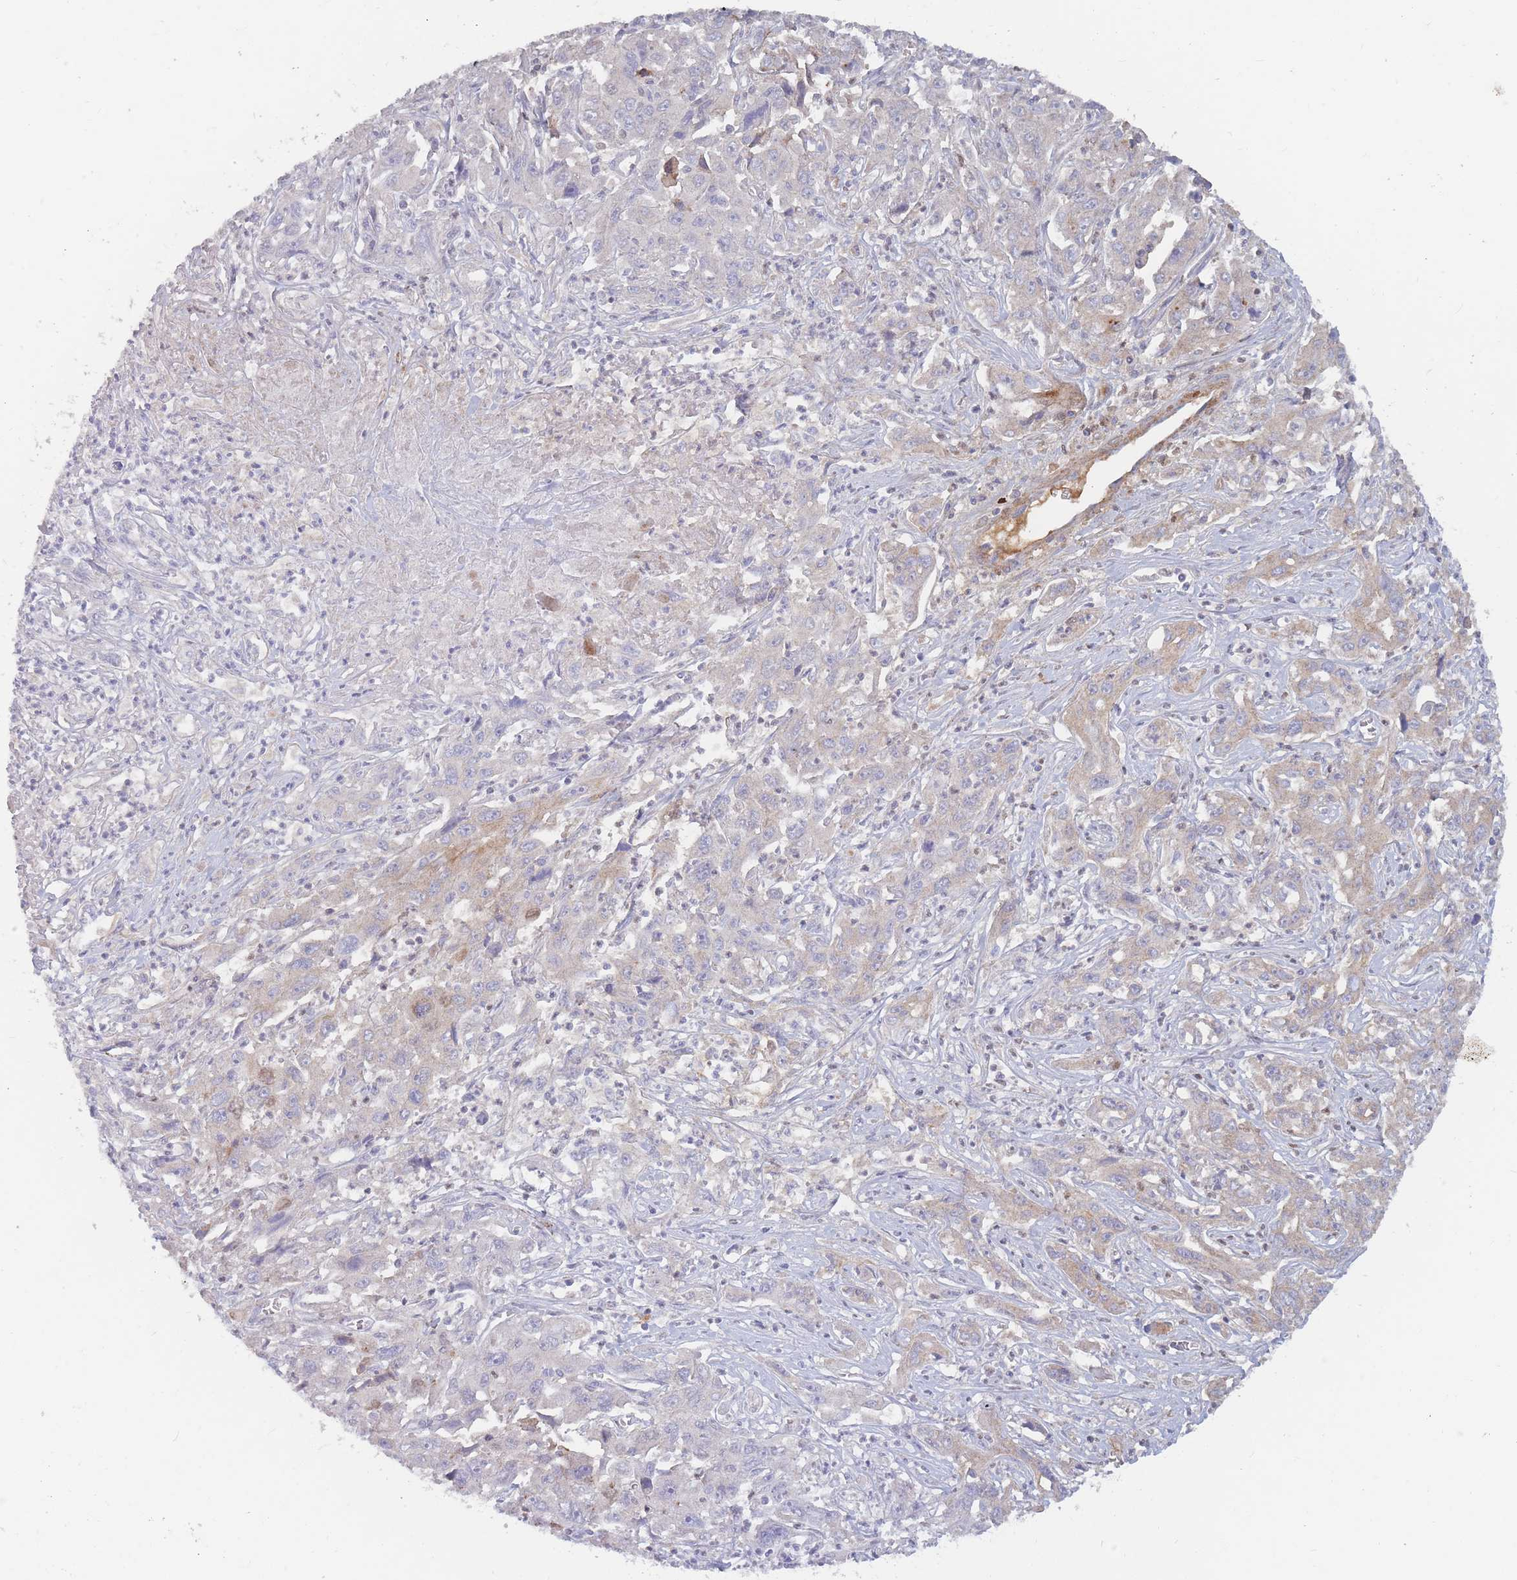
{"staining": {"intensity": "weak", "quantity": "<25%", "location": "cytoplasmic/membranous"}, "tissue": "liver cancer", "cell_type": "Tumor cells", "image_type": "cancer", "snomed": [{"axis": "morphology", "description": "Carcinoma, Hepatocellular, NOS"}, {"axis": "topography", "description": "Liver"}], "caption": "Protein analysis of liver cancer reveals no significant expression in tumor cells.", "gene": "PRG4", "patient": {"sex": "male", "age": 63}}